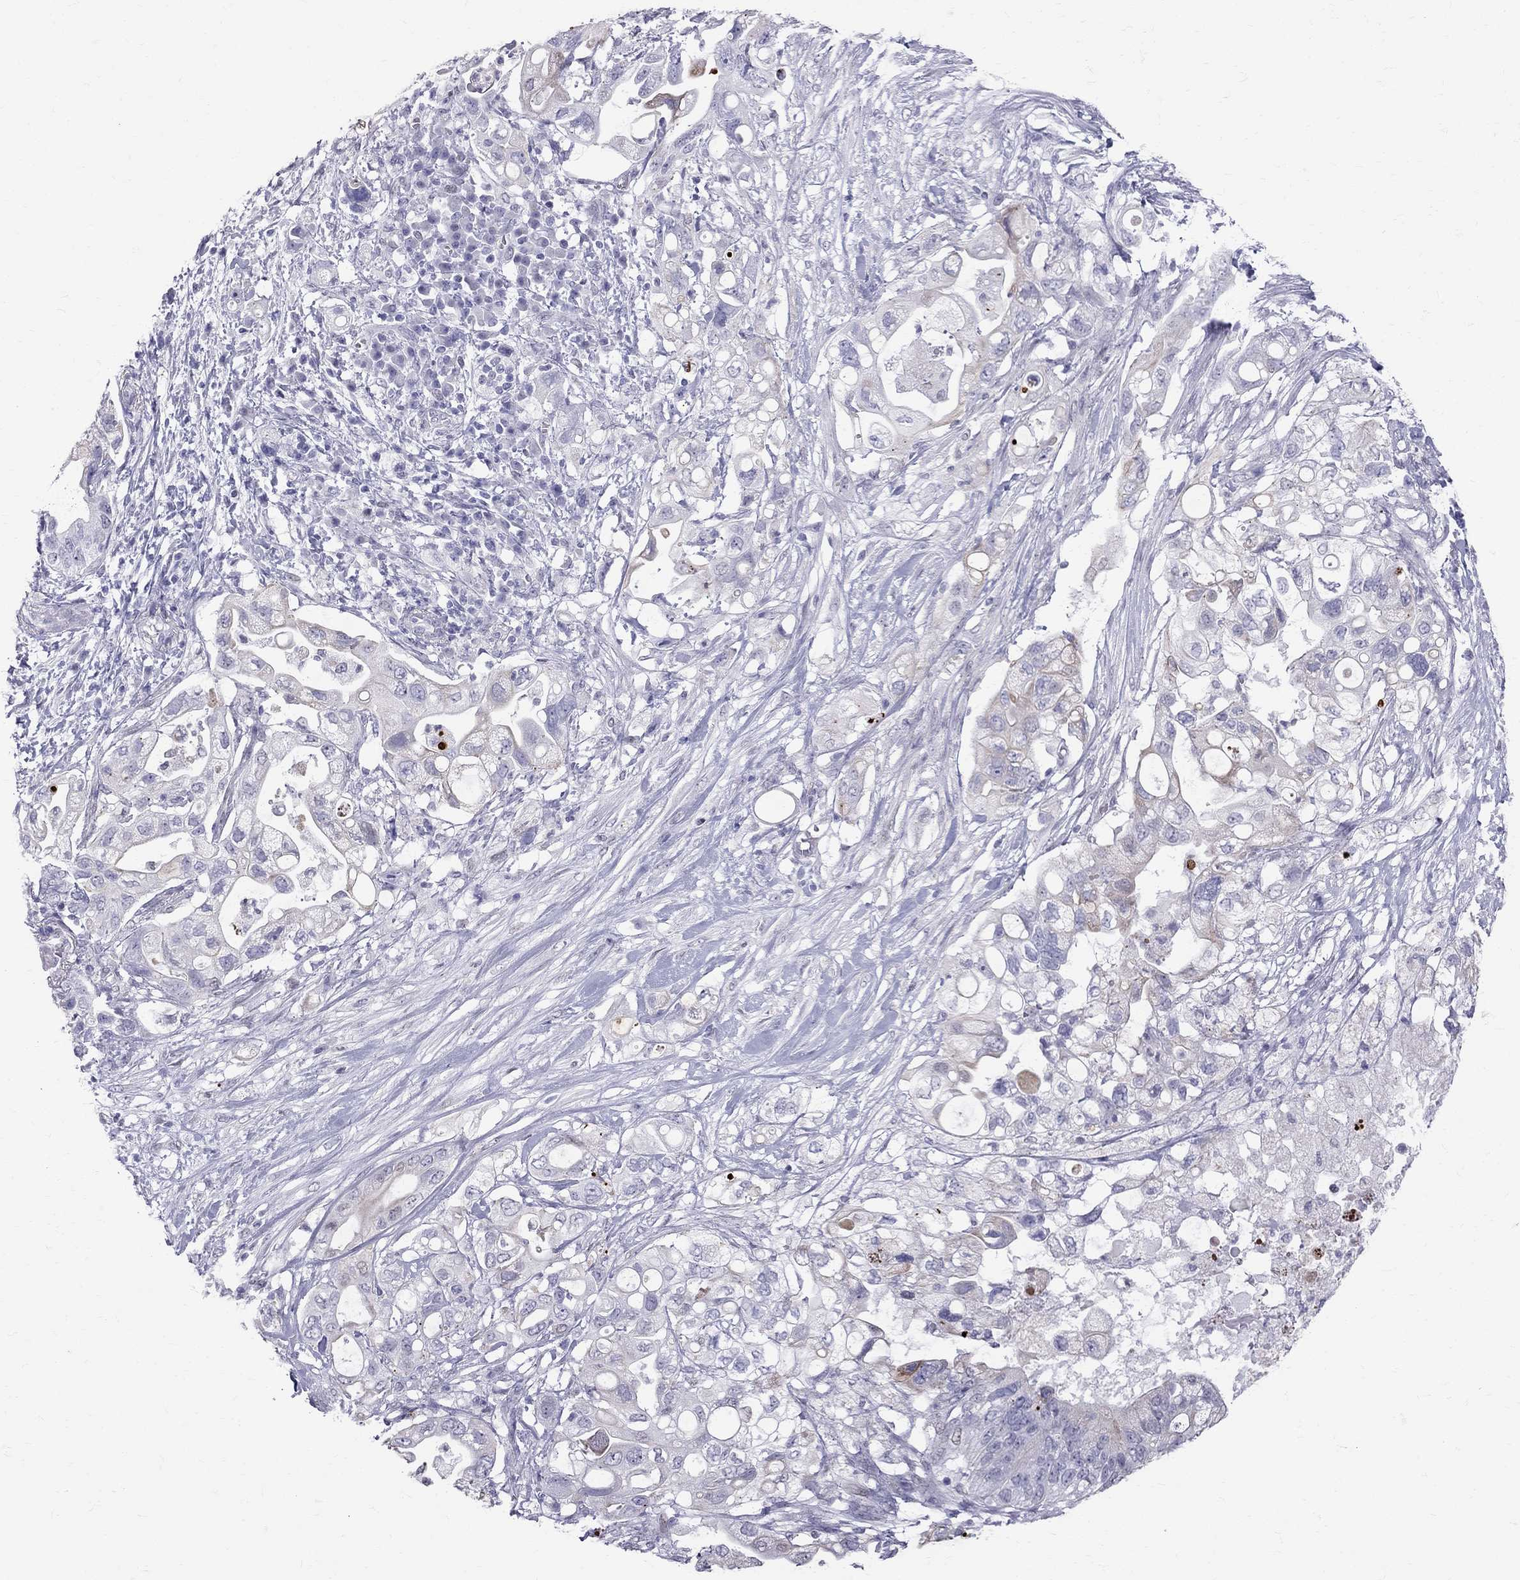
{"staining": {"intensity": "weak", "quantity": "25%-75%", "location": "cytoplasmic/membranous"}, "tissue": "pancreatic cancer", "cell_type": "Tumor cells", "image_type": "cancer", "snomed": [{"axis": "morphology", "description": "Adenocarcinoma, NOS"}, {"axis": "topography", "description": "Pancreas"}], "caption": "Tumor cells reveal low levels of weak cytoplasmic/membranous positivity in approximately 25%-75% of cells in human pancreatic cancer. (DAB IHC, brown staining for protein, blue staining for nuclei).", "gene": "MUC15", "patient": {"sex": "female", "age": 72}}